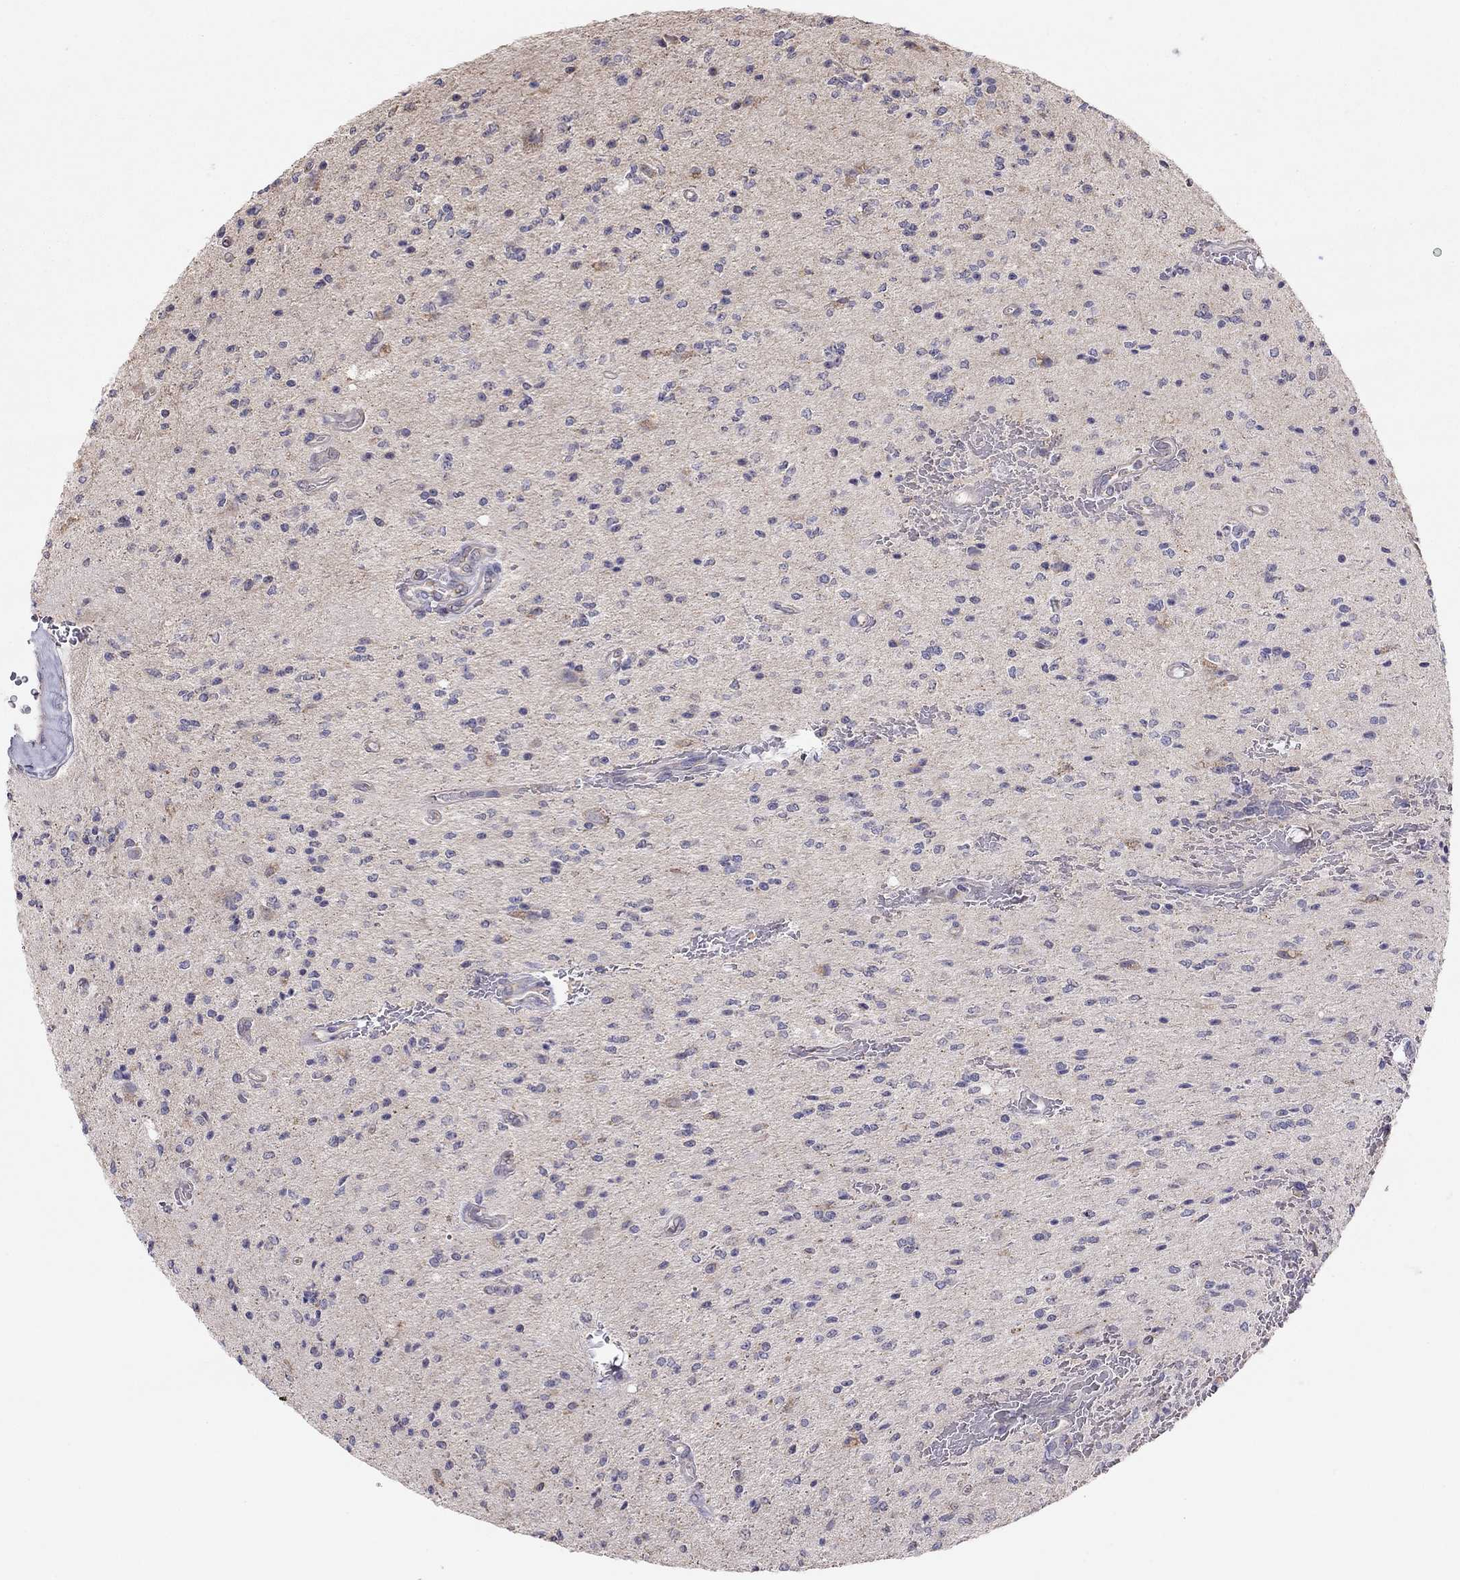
{"staining": {"intensity": "negative", "quantity": "none", "location": "none"}, "tissue": "glioma", "cell_type": "Tumor cells", "image_type": "cancer", "snomed": [{"axis": "morphology", "description": "Glioma, malignant, Low grade"}, {"axis": "topography", "description": "Brain"}], "caption": "Tumor cells are negative for brown protein staining in malignant glioma (low-grade).", "gene": "LRIT3", "patient": {"sex": "male", "age": 67}}